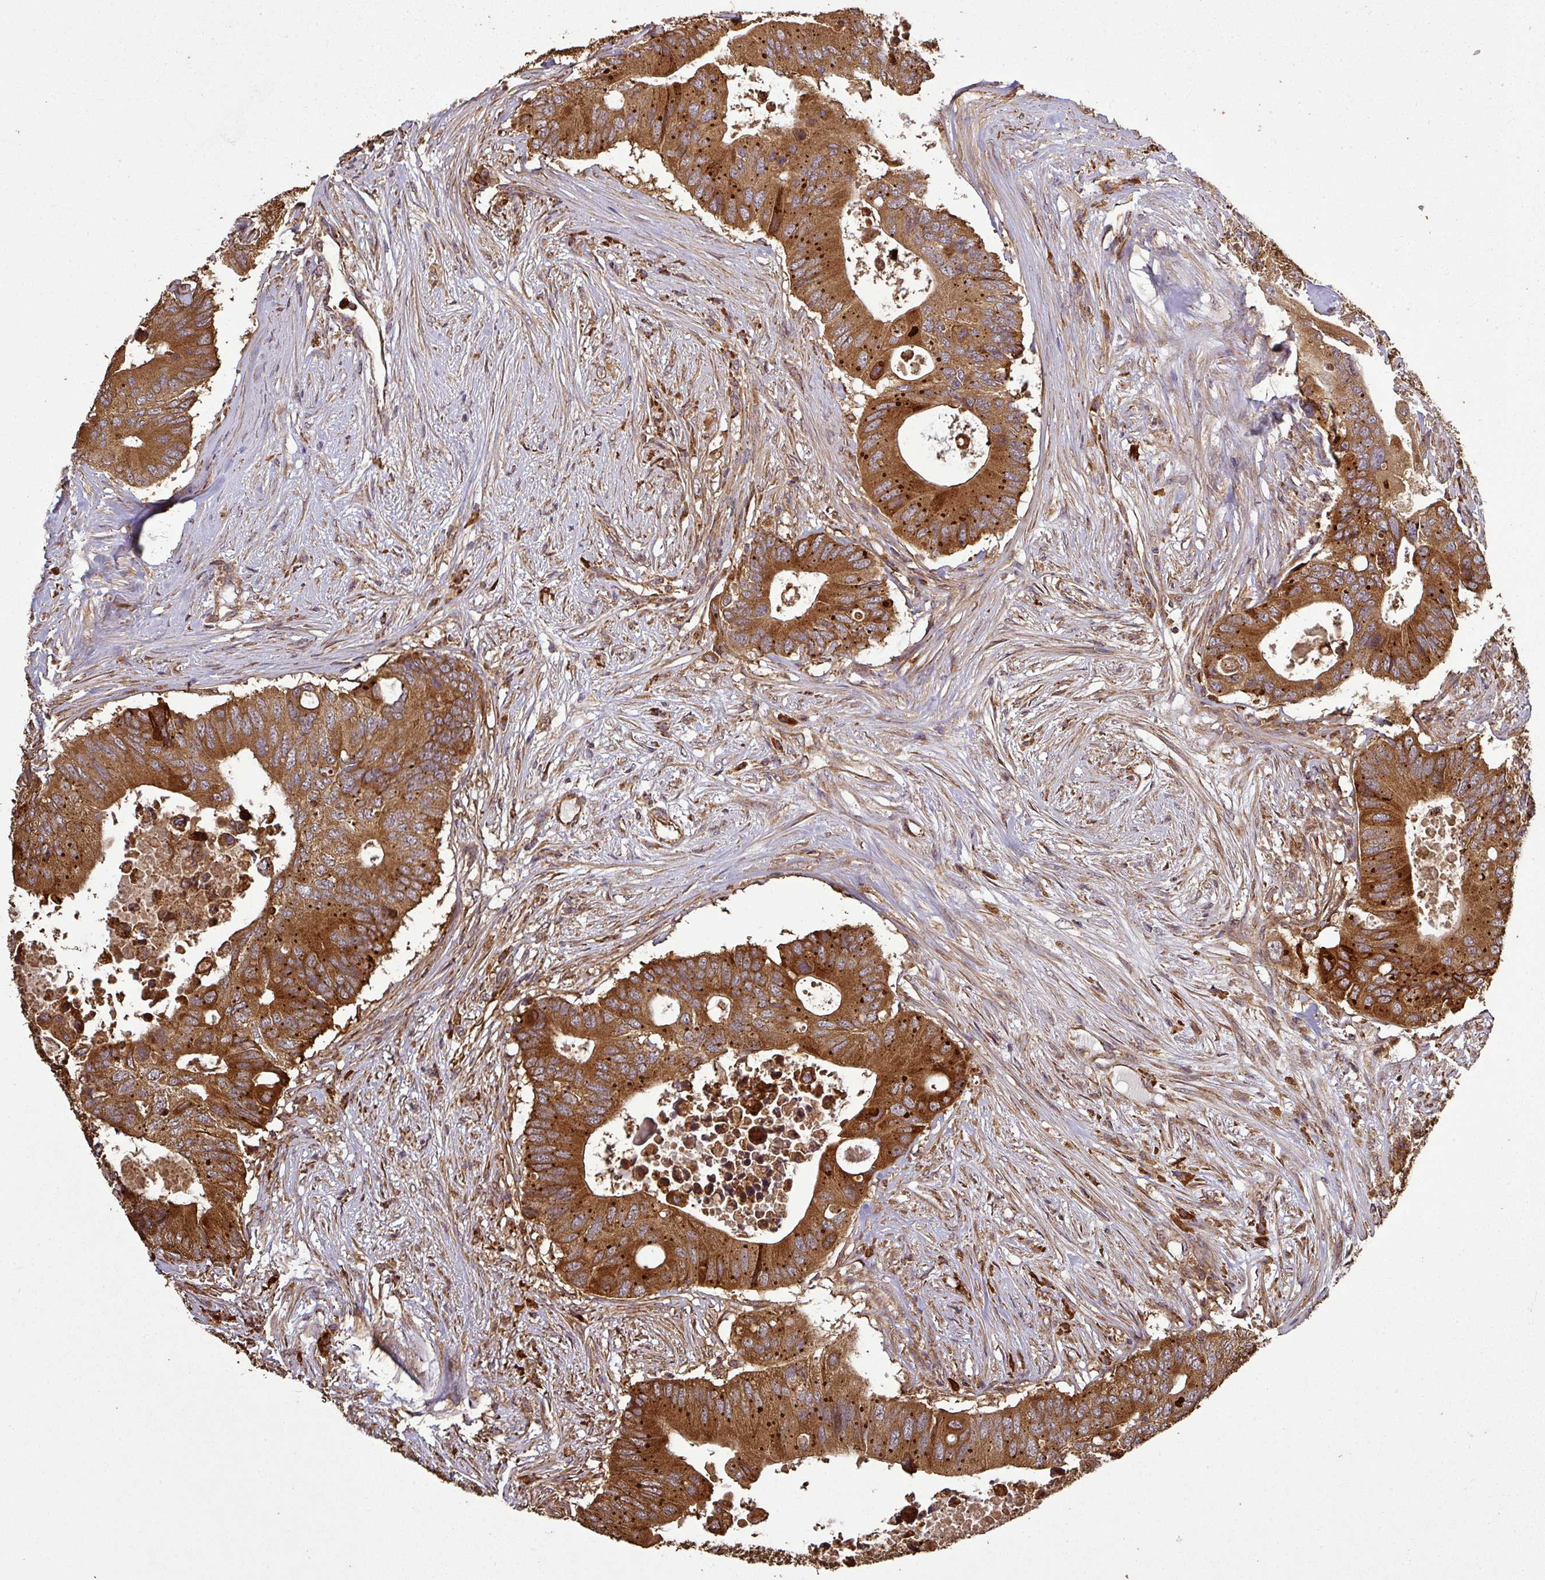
{"staining": {"intensity": "strong", "quantity": ">75%", "location": "cytoplasmic/membranous"}, "tissue": "colorectal cancer", "cell_type": "Tumor cells", "image_type": "cancer", "snomed": [{"axis": "morphology", "description": "Adenocarcinoma, NOS"}, {"axis": "topography", "description": "Colon"}], "caption": "This is an image of IHC staining of adenocarcinoma (colorectal), which shows strong staining in the cytoplasmic/membranous of tumor cells.", "gene": "PLEKHM1", "patient": {"sex": "male", "age": 71}}